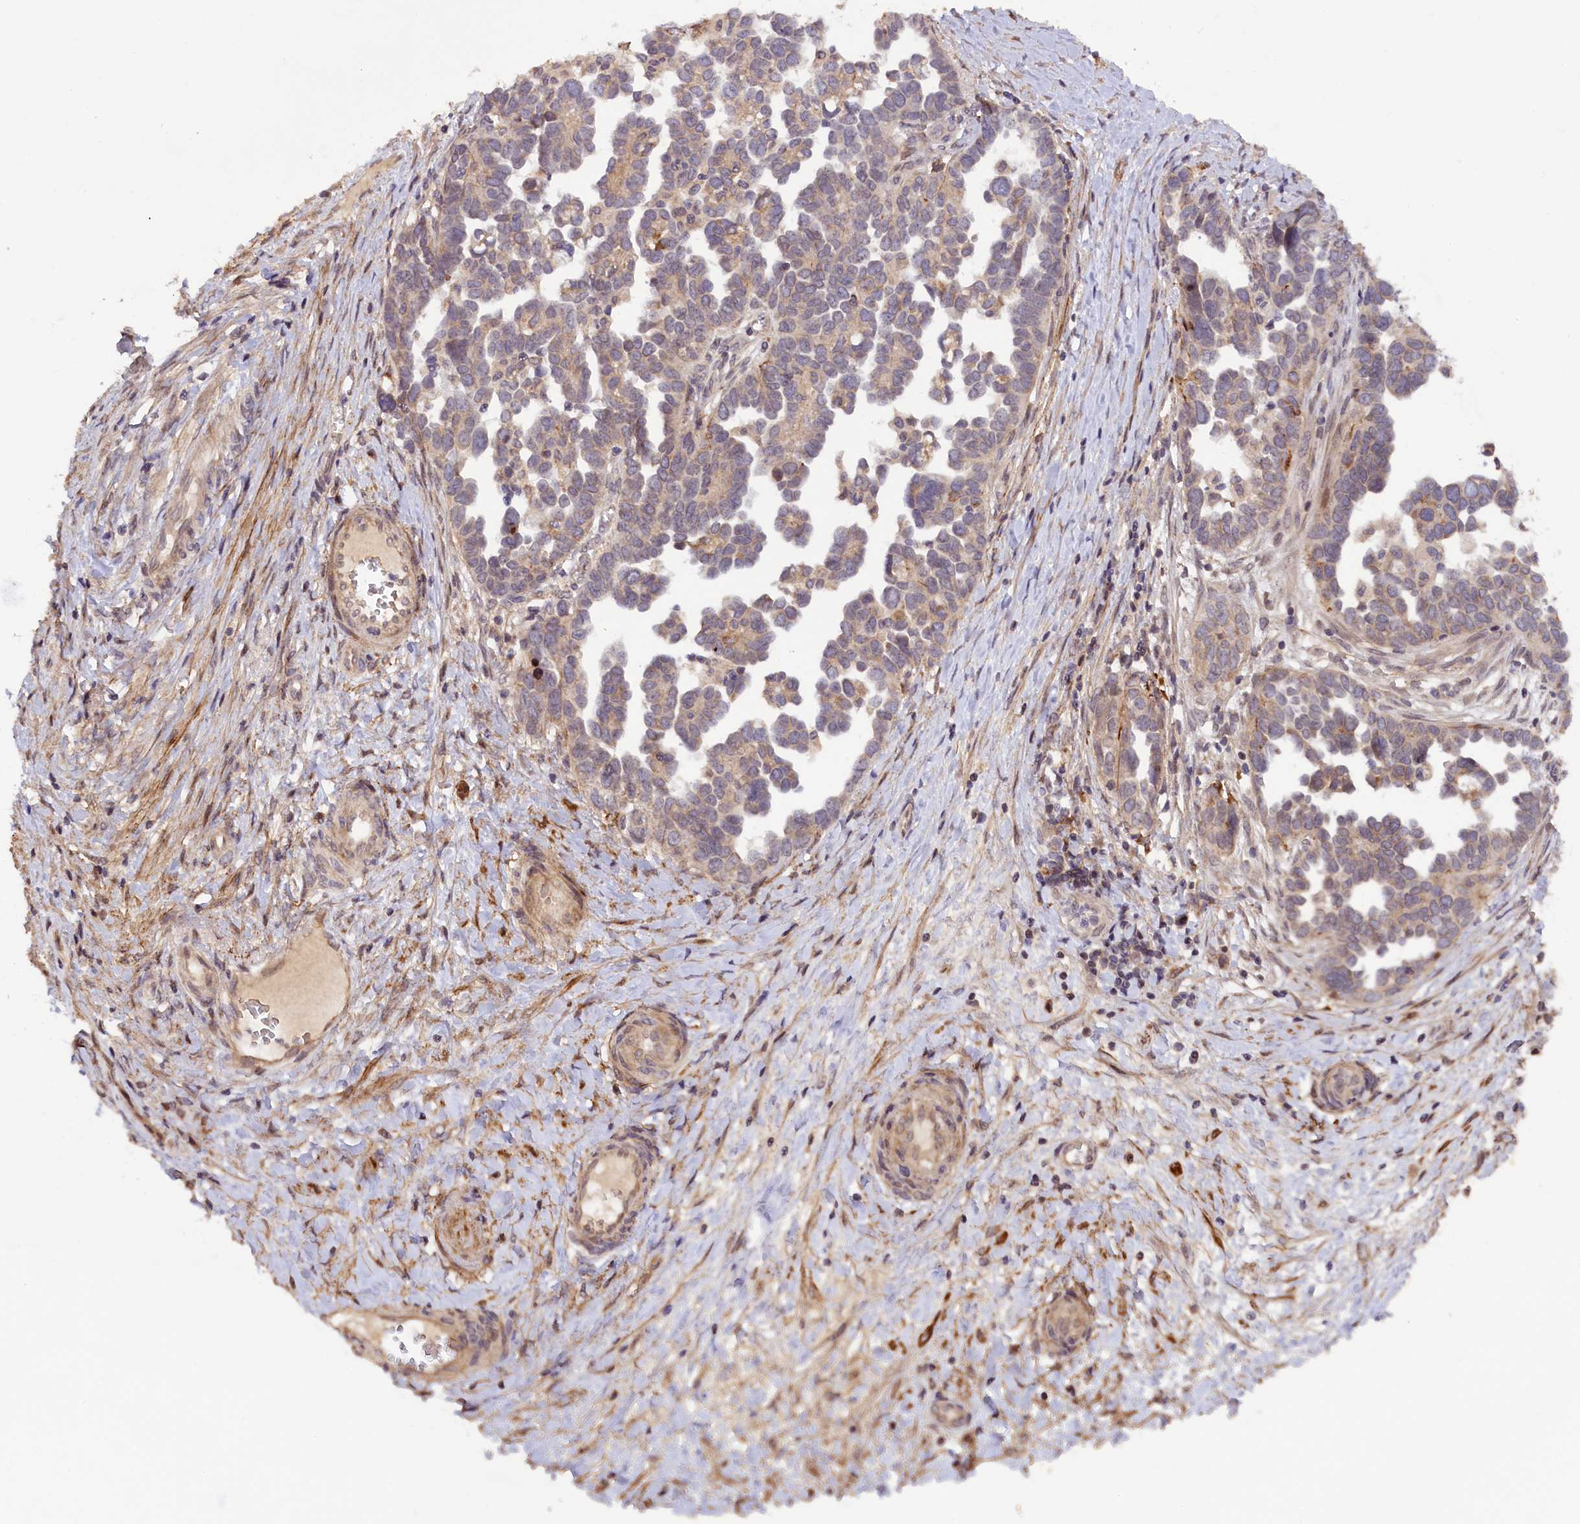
{"staining": {"intensity": "moderate", "quantity": "<25%", "location": "cytoplasmic/membranous"}, "tissue": "ovarian cancer", "cell_type": "Tumor cells", "image_type": "cancer", "snomed": [{"axis": "morphology", "description": "Cystadenocarcinoma, serous, NOS"}, {"axis": "topography", "description": "Ovary"}], "caption": "Protein staining of ovarian serous cystadenocarcinoma tissue displays moderate cytoplasmic/membranous expression in approximately <25% of tumor cells. (Stains: DAB (3,3'-diaminobenzidine) in brown, nuclei in blue, Microscopy: brightfield microscopy at high magnification).", "gene": "ZNF480", "patient": {"sex": "female", "age": 54}}